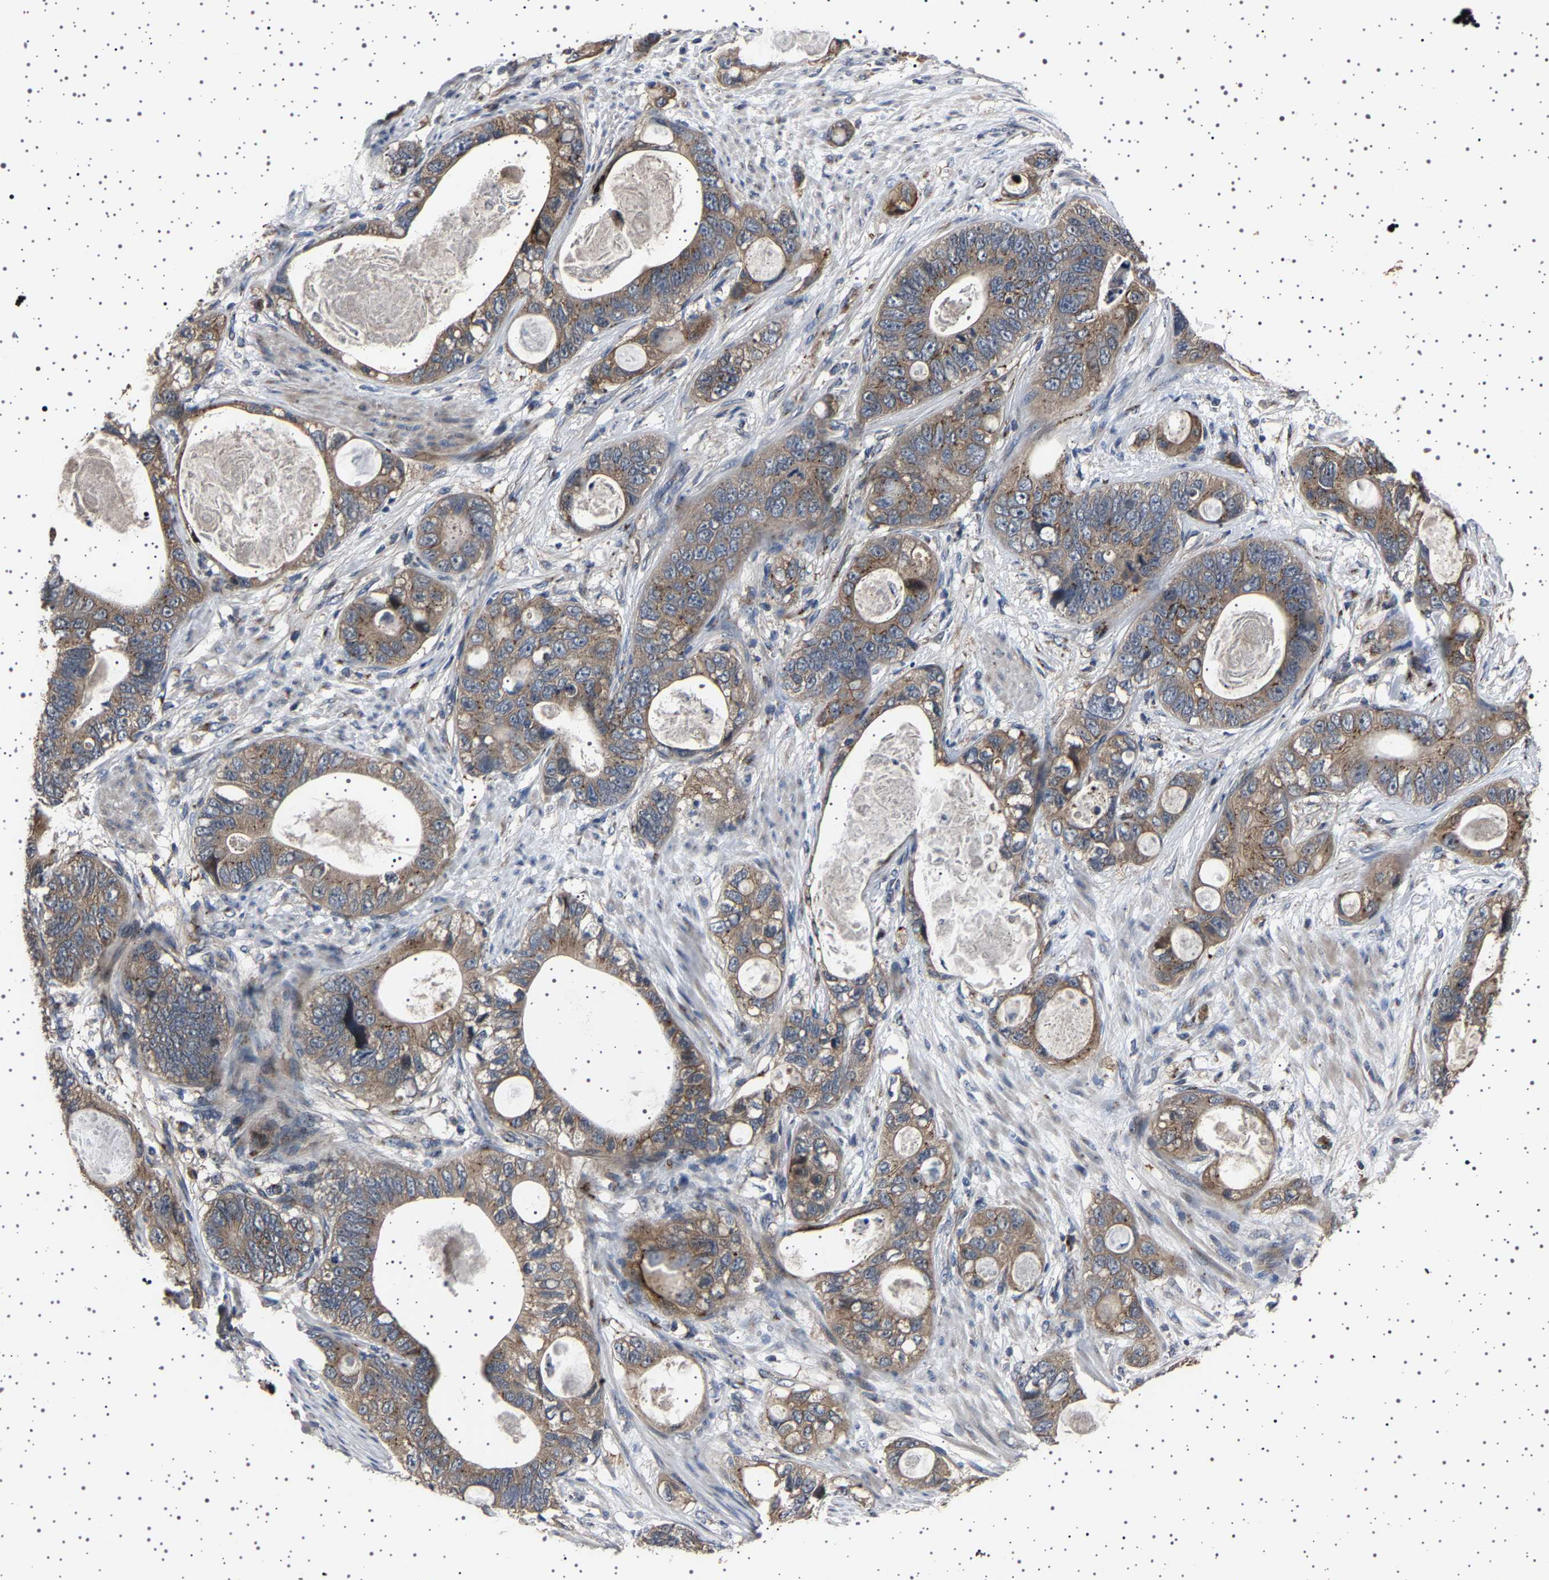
{"staining": {"intensity": "moderate", "quantity": ">75%", "location": "cytoplasmic/membranous"}, "tissue": "stomach cancer", "cell_type": "Tumor cells", "image_type": "cancer", "snomed": [{"axis": "morphology", "description": "Normal tissue, NOS"}, {"axis": "morphology", "description": "Adenocarcinoma, NOS"}, {"axis": "topography", "description": "Stomach"}], "caption": "Moderate cytoplasmic/membranous protein expression is appreciated in about >75% of tumor cells in stomach adenocarcinoma. Using DAB (brown) and hematoxylin (blue) stains, captured at high magnification using brightfield microscopy.", "gene": "NCKAP1", "patient": {"sex": "female", "age": 89}}